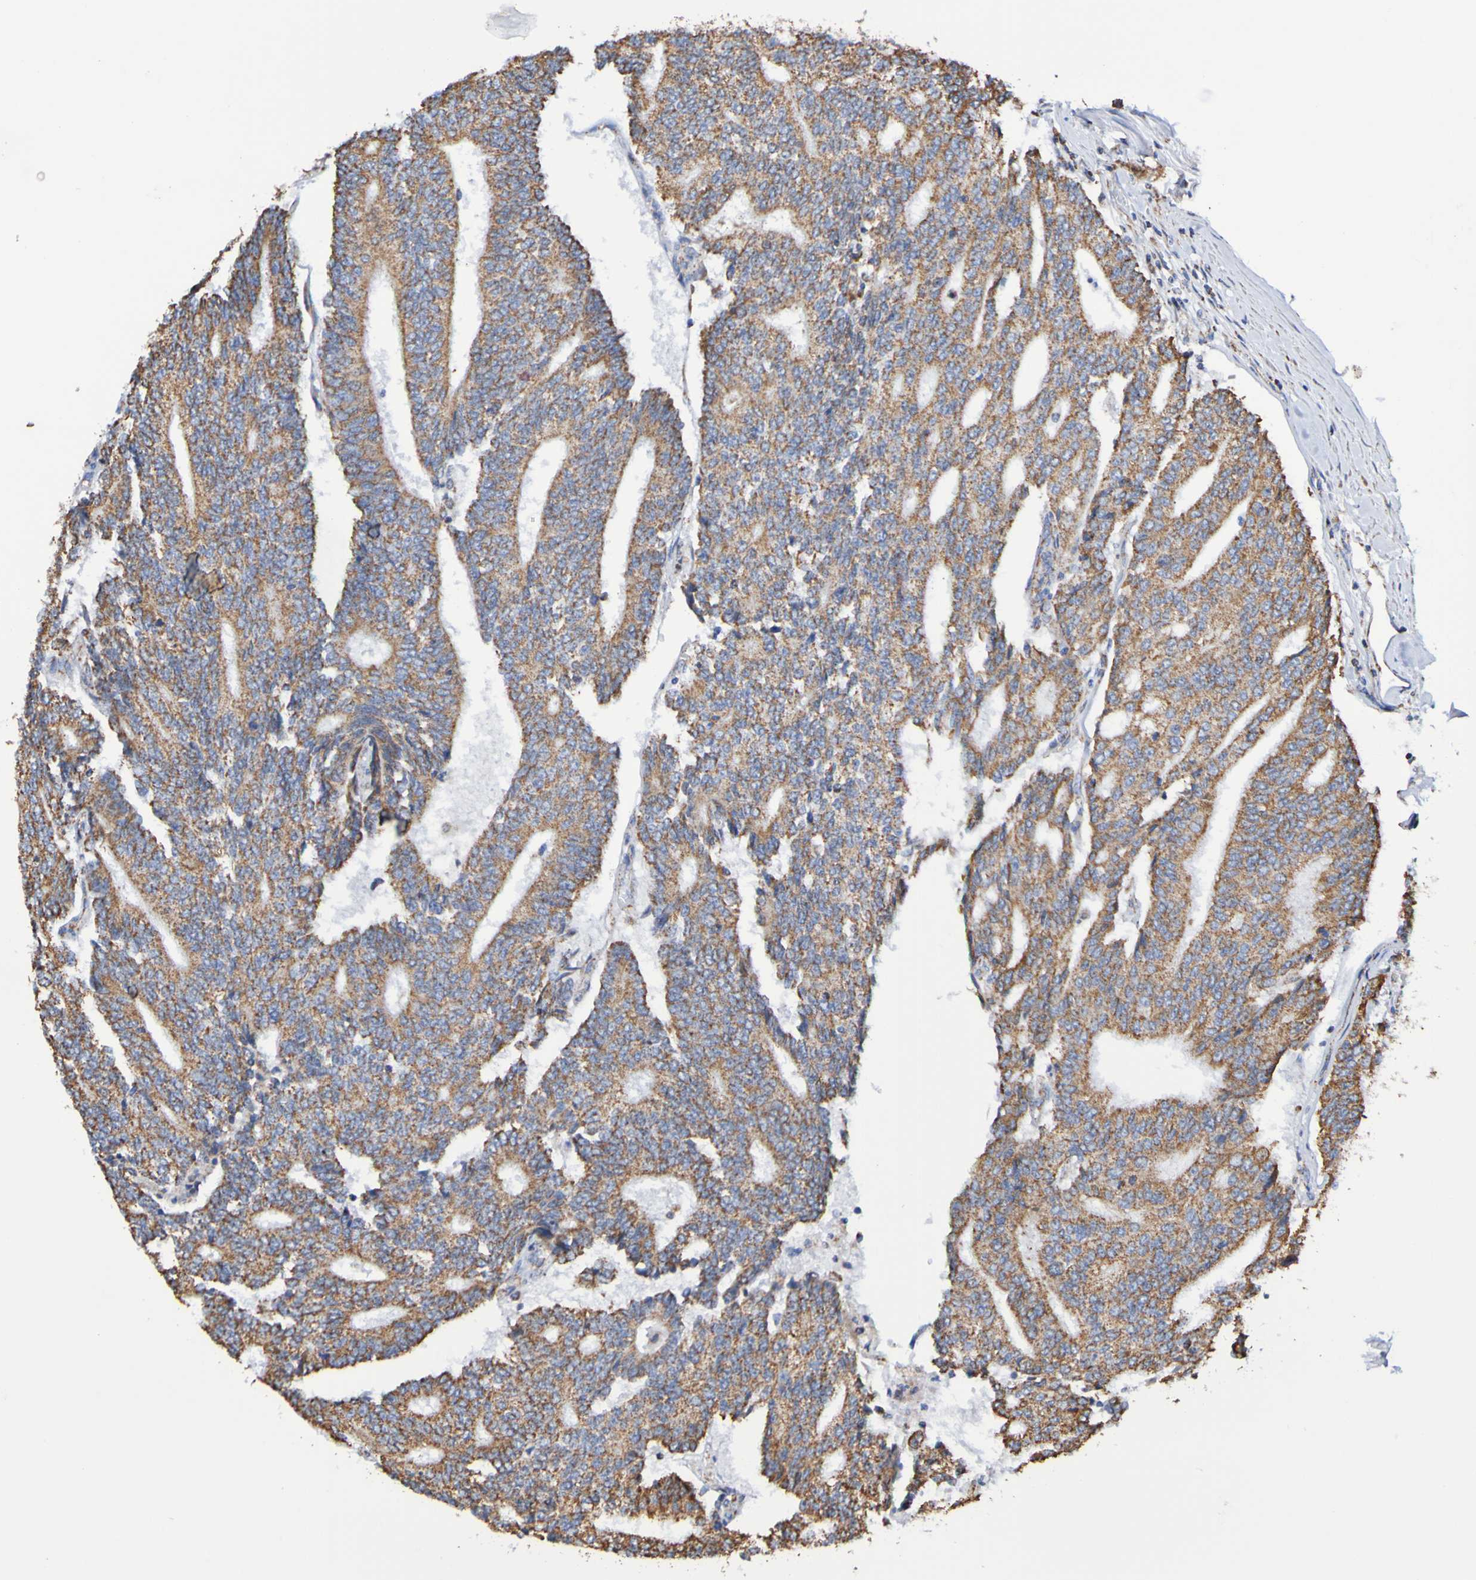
{"staining": {"intensity": "moderate", "quantity": ">75%", "location": "cytoplasmic/membranous"}, "tissue": "prostate cancer", "cell_type": "Tumor cells", "image_type": "cancer", "snomed": [{"axis": "morphology", "description": "Normal tissue, NOS"}, {"axis": "morphology", "description": "Adenocarcinoma, High grade"}, {"axis": "topography", "description": "Prostate"}, {"axis": "topography", "description": "Seminal veicle"}], "caption": "This micrograph reveals immunohistochemistry (IHC) staining of human prostate cancer, with medium moderate cytoplasmic/membranous positivity in approximately >75% of tumor cells.", "gene": "IL18R1", "patient": {"sex": "male", "age": 55}}